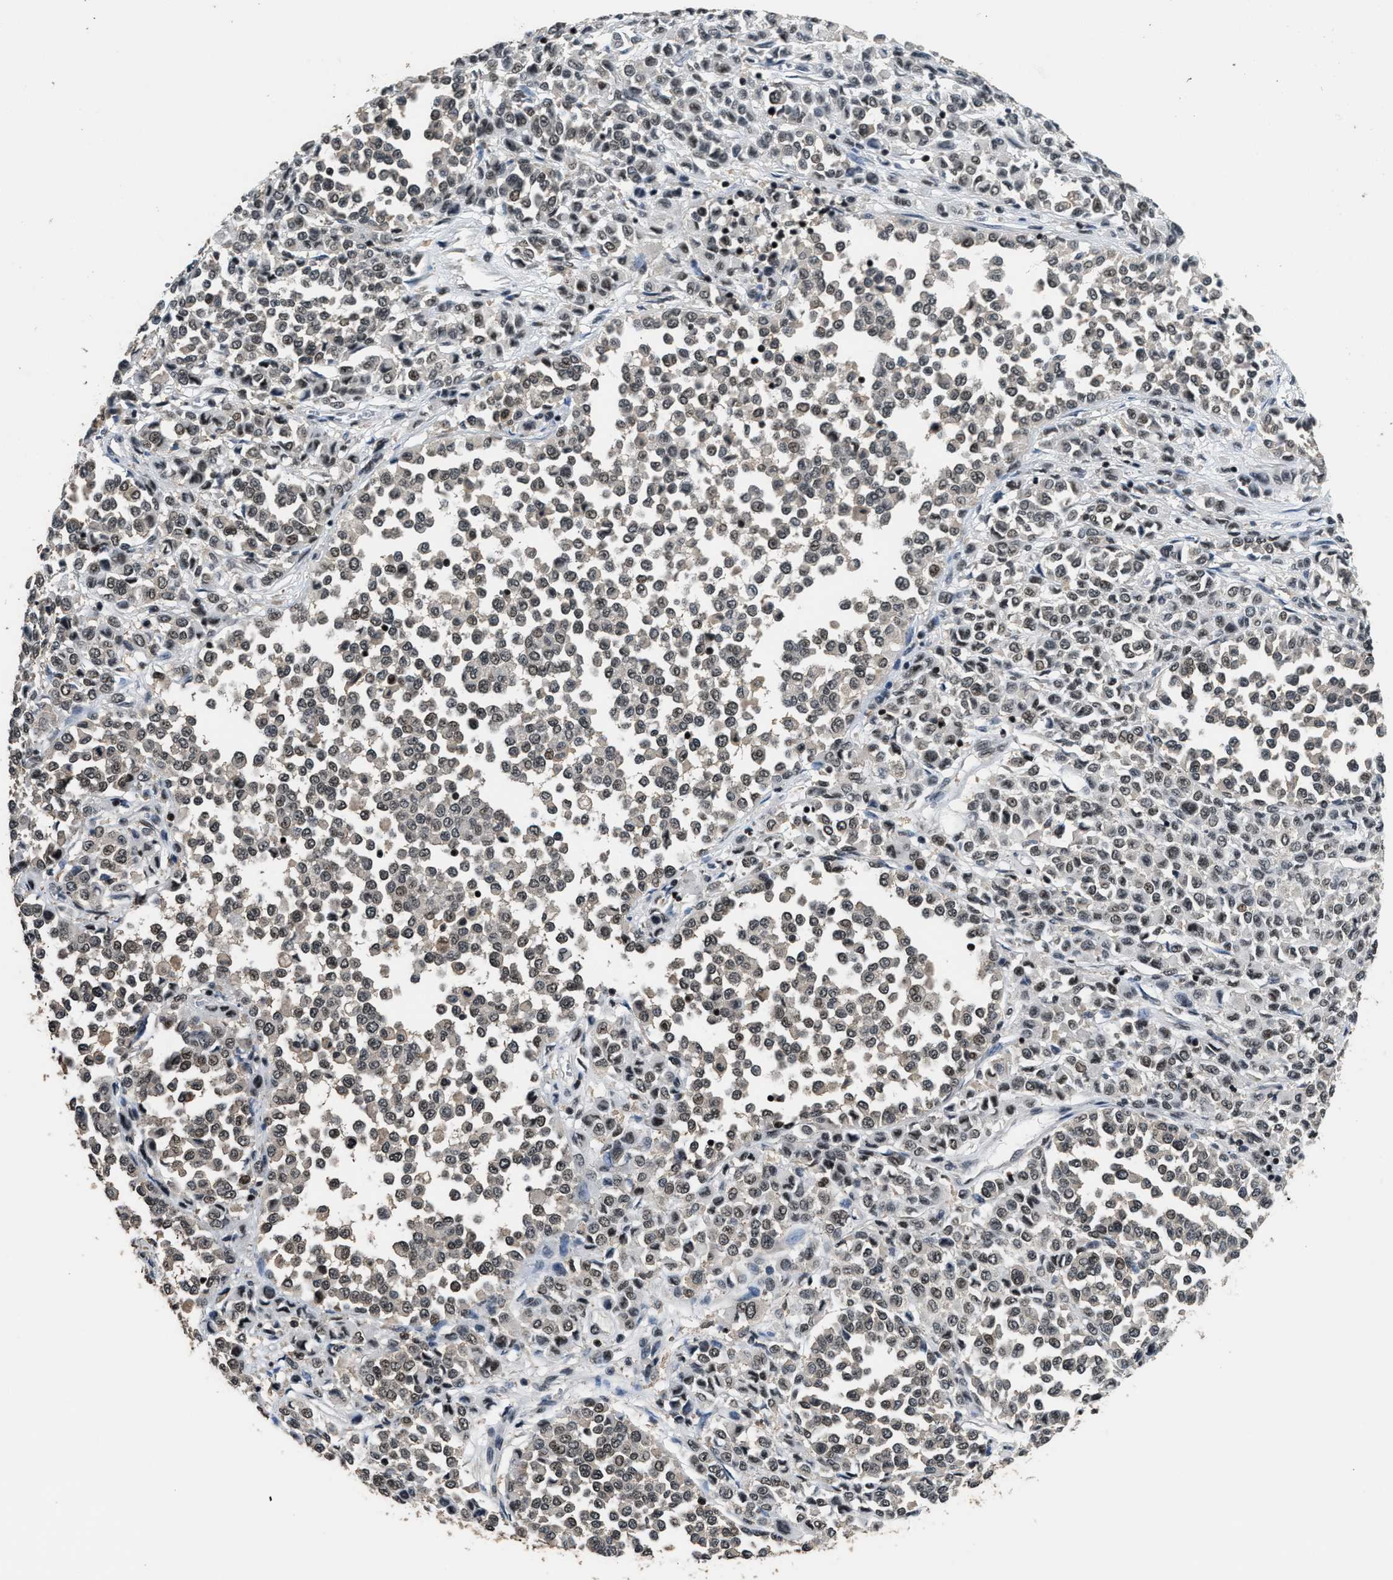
{"staining": {"intensity": "weak", "quantity": "25%-75%", "location": "nuclear"}, "tissue": "melanoma", "cell_type": "Tumor cells", "image_type": "cancer", "snomed": [{"axis": "morphology", "description": "Malignant melanoma, Metastatic site"}, {"axis": "topography", "description": "Pancreas"}], "caption": "A brown stain highlights weak nuclear positivity of a protein in melanoma tumor cells. The staining is performed using DAB brown chromogen to label protein expression. The nuclei are counter-stained blue using hematoxylin.", "gene": "RAD21", "patient": {"sex": "female", "age": 30}}